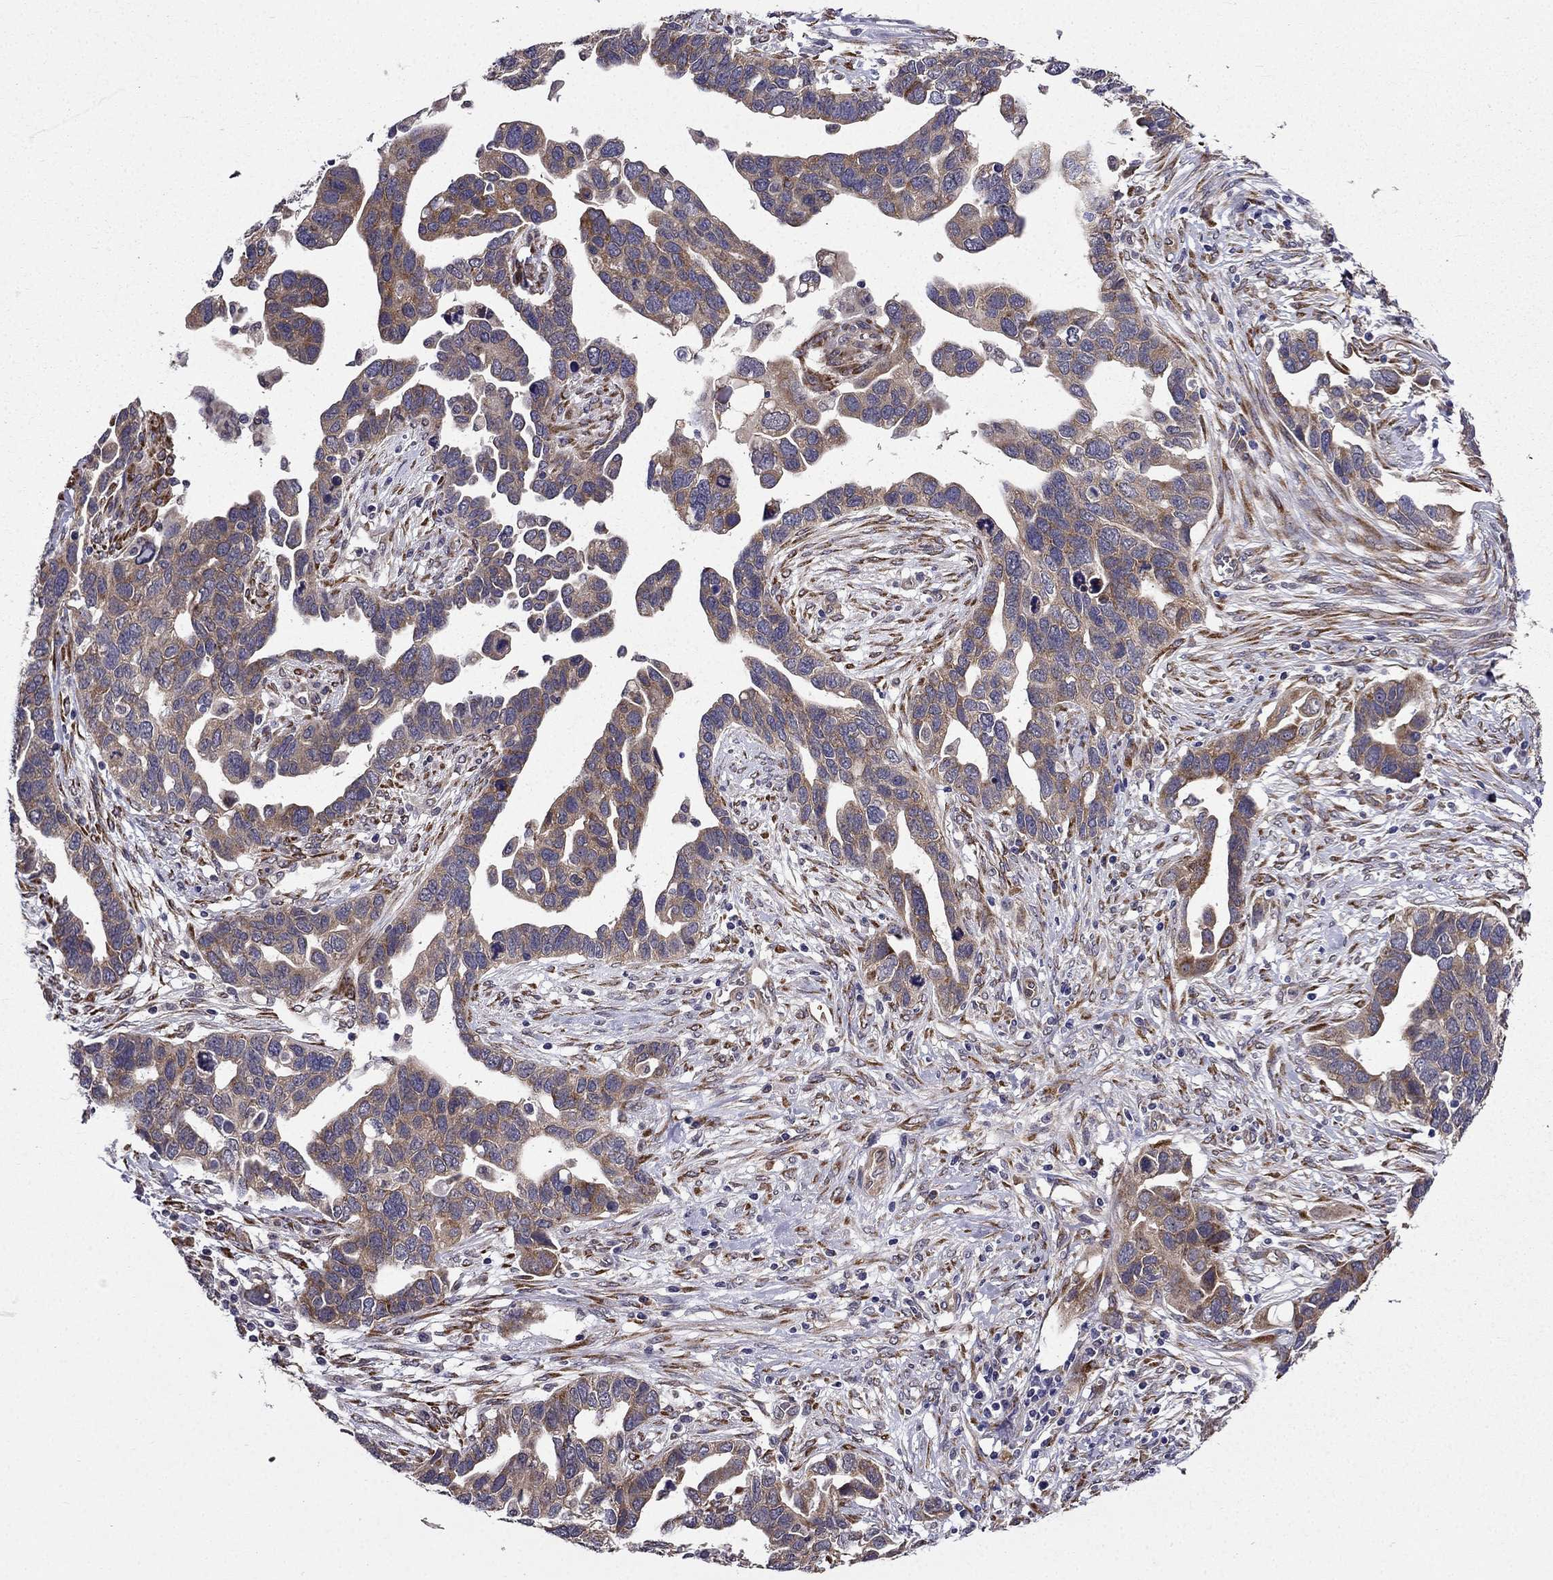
{"staining": {"intensity": "weak", "quantity": ">75%", "location": "cytoplasmic/membranous"}, "tissue": "ovarian cancer", "cell_type": "Tumor cells", "image_type": "cancer", "snomed": [{"axis": "morphology", "description": "Cystadenocarcinoma, serous, NOS"}, {"axis": "topography", "description": "Ovary"}], "caption": "Tumor cells exhibit low levels of weak cytoplasmic/membranous expression in approximately >75% of cells in human serous cystadenocarcinoma (ovarian).", "gene": "ARHGEF28", "patient": {"sex": "female", "age": 54}}